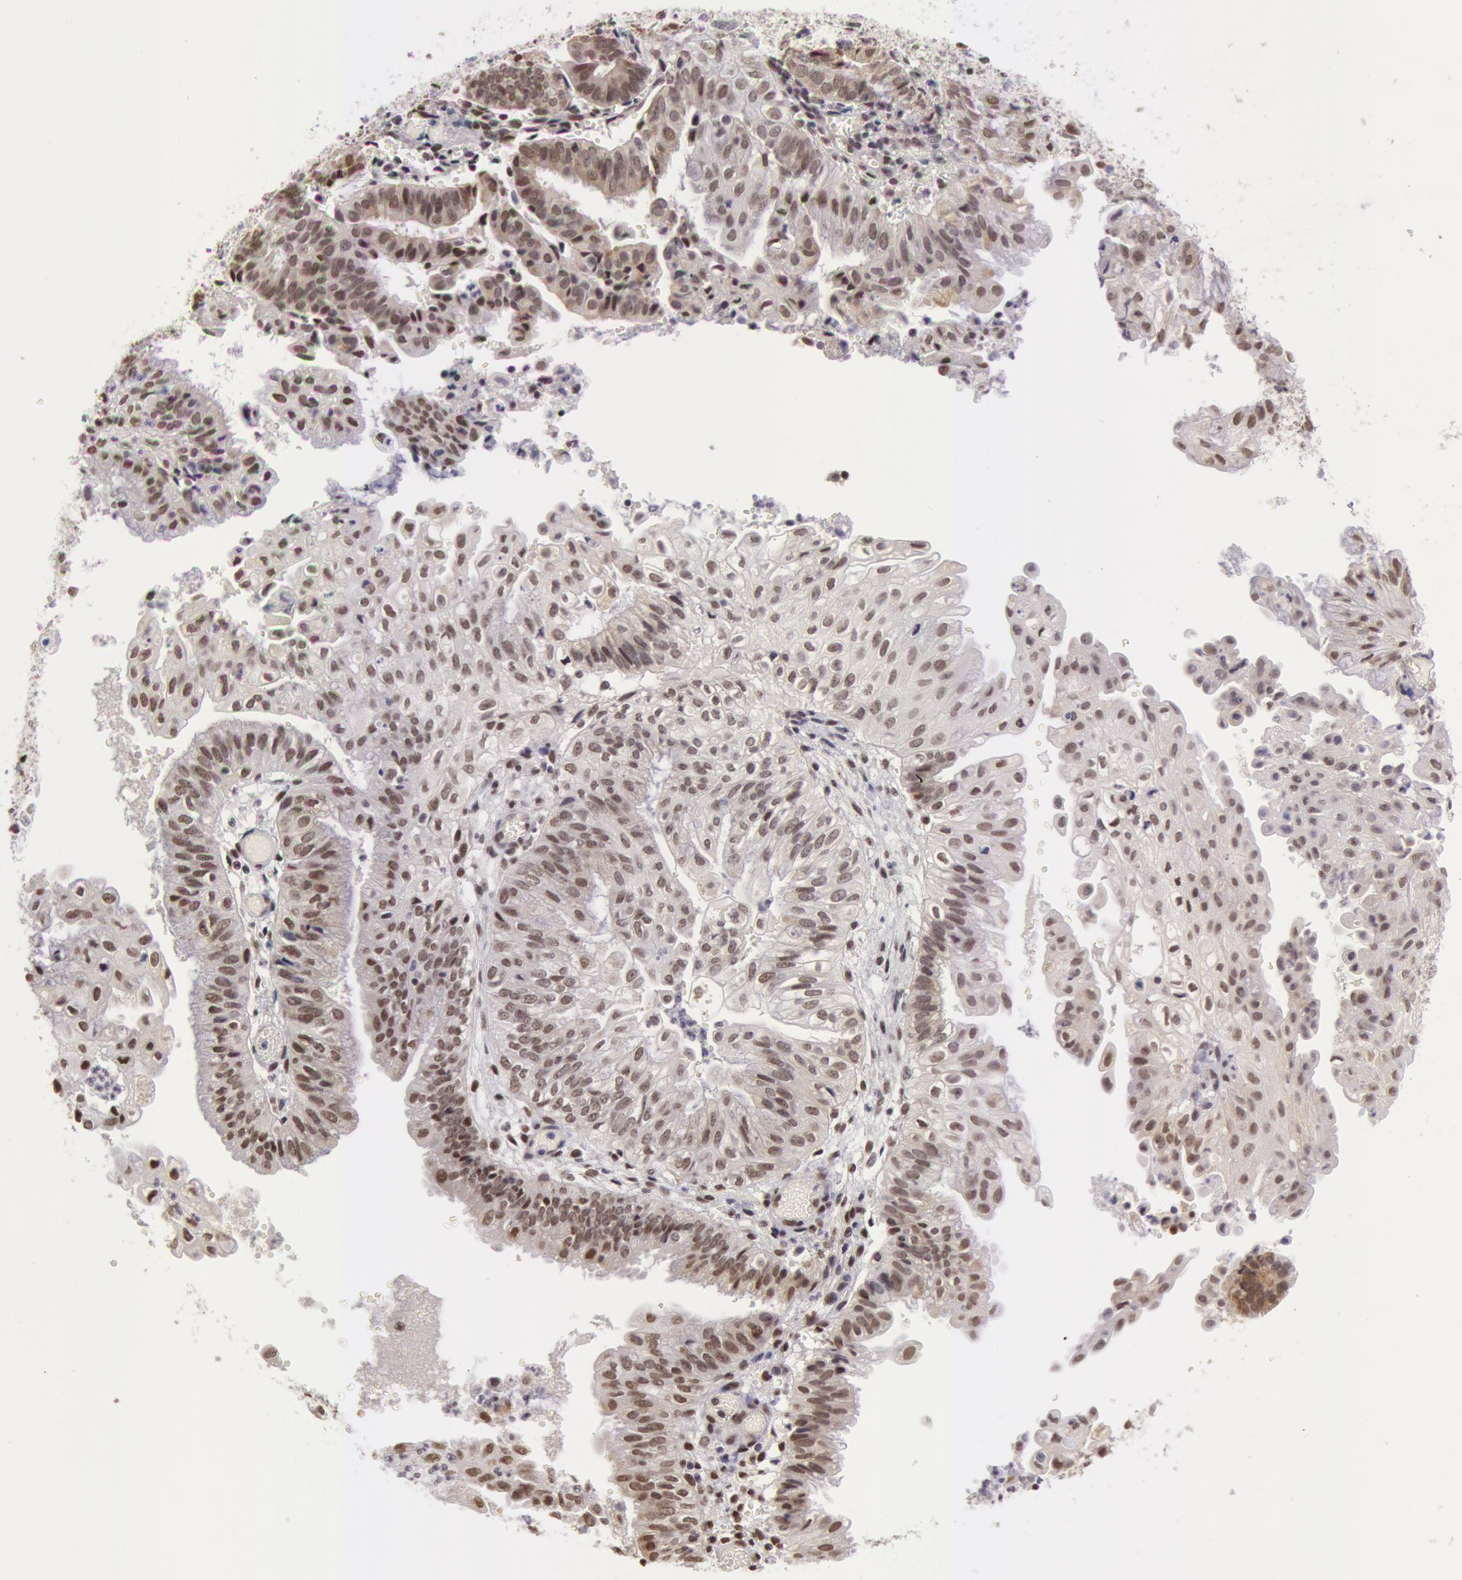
{"staining": {"intensity": "weak", "quantity": "25%-75%", "location": "cytoplasmic/membranous,nuclear"}, "tissue": "endometrial cancer", "cell_type": "Tumor cells", "image_type": "cancer", "snomed": [{"axis": "morphology", "description": "Adenocarcinoma, NOS"}, {"axis": "topography", "description": "Endometrium"}], "caption": "Endometrial cancer (adenocarcinoma) stained with DAB (3,3'-diaminobenzidine) immunohistochemistry shows low levels of weak cytoplasmic/membranous and nuclear positivity in about 25%-75% of tumor cells. The protein is shown in brown color, while the nuclei are stained blue.", "gene": "VRTN", "patient": {"sex": "female", "age": 55}}